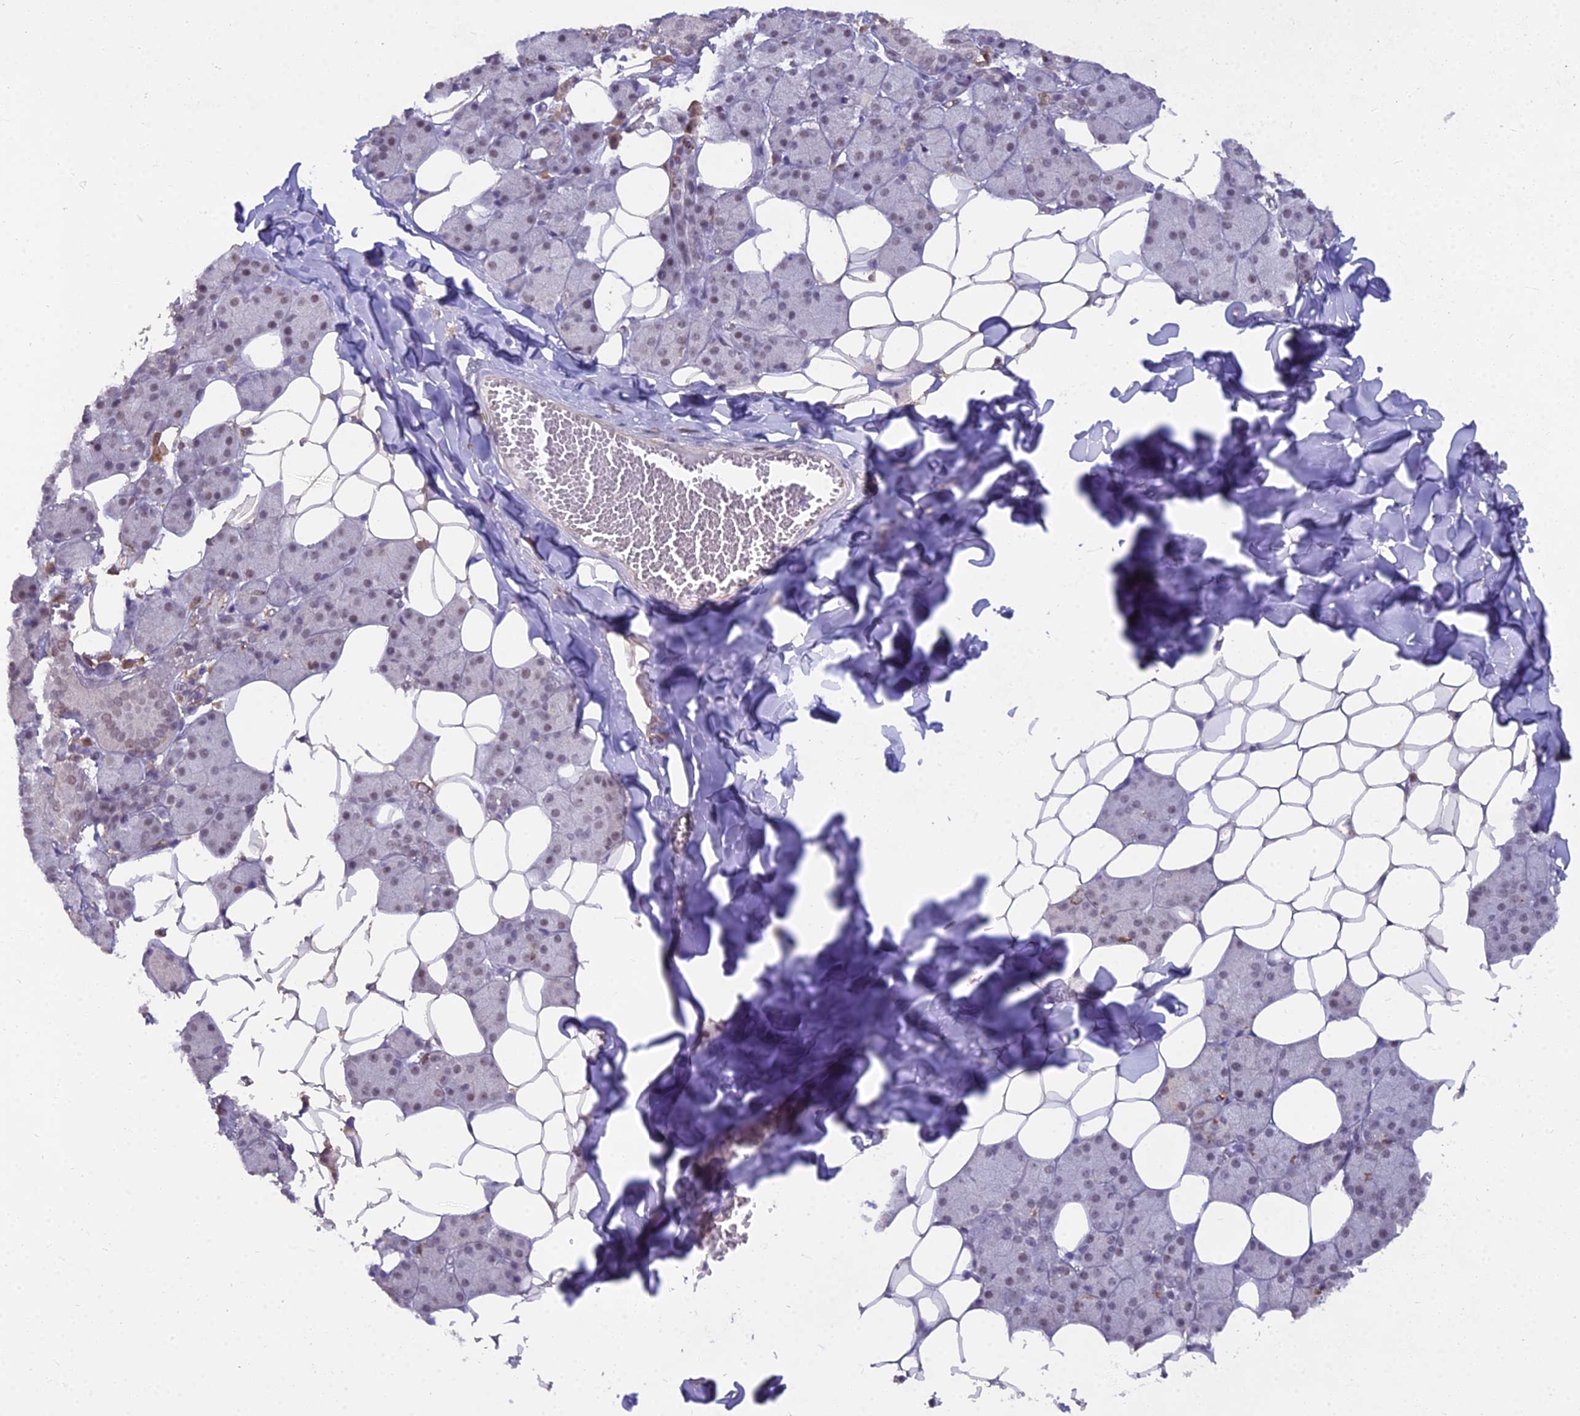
{"staining": {"intensity": "weak", "quantity": "25%-75%", "location": "nuclear"}, "tissue": "salivary gland", "cell_type": "Glandular cells", "image_type": "normal", "snomed": [{"axis": "morphology", "description": "Normal tissue, NOS"}, {"axis": "topography", "description": "Salivary gland"}], "caption": "Immunohistochemistry (IHC) of unremarkable salivary gland displays low levels of weak nuclear positivity in about 25%-75% of glandular cells.", "gene": "BLNK", "patient": {"sex": "female", "age": 33}}